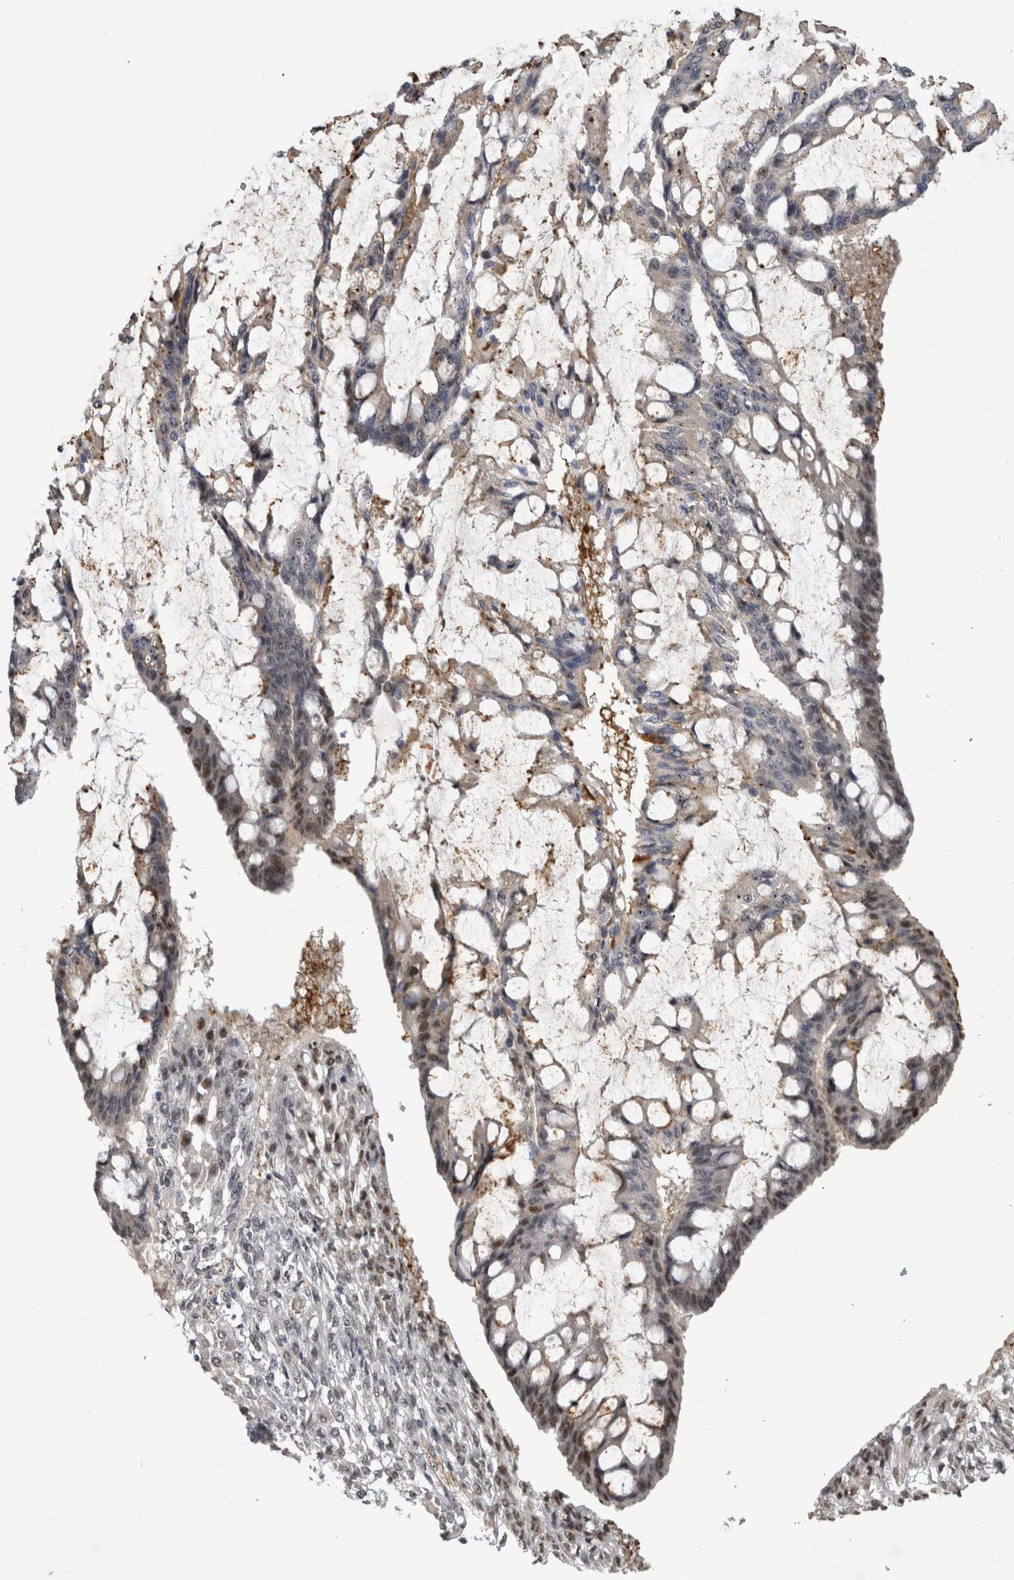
{"staining": {"intensity": "moderate", "quantity": "25%-75%", "location": "cytoplasmic/membranous,nuclear"}, "tissue": "ovarian cancer", "cell_type": "Tumor cells", "image_type": "cancer", "snomed": [{"axis": "morphology", "description": "Cystadenocarcinoma, mucinous, NOS"}, {"axis": "topography", "description": "Ovary"}], "caption": "Immunohistochemical staining of human ovarian cancer reveals medium levels of moderate cytoplasmic/membranous and nuclear protein expression in approximately 25%-75% of tumor cells.", "gene": "IFI44", "patient": {"sex": "female", "age": 73}}